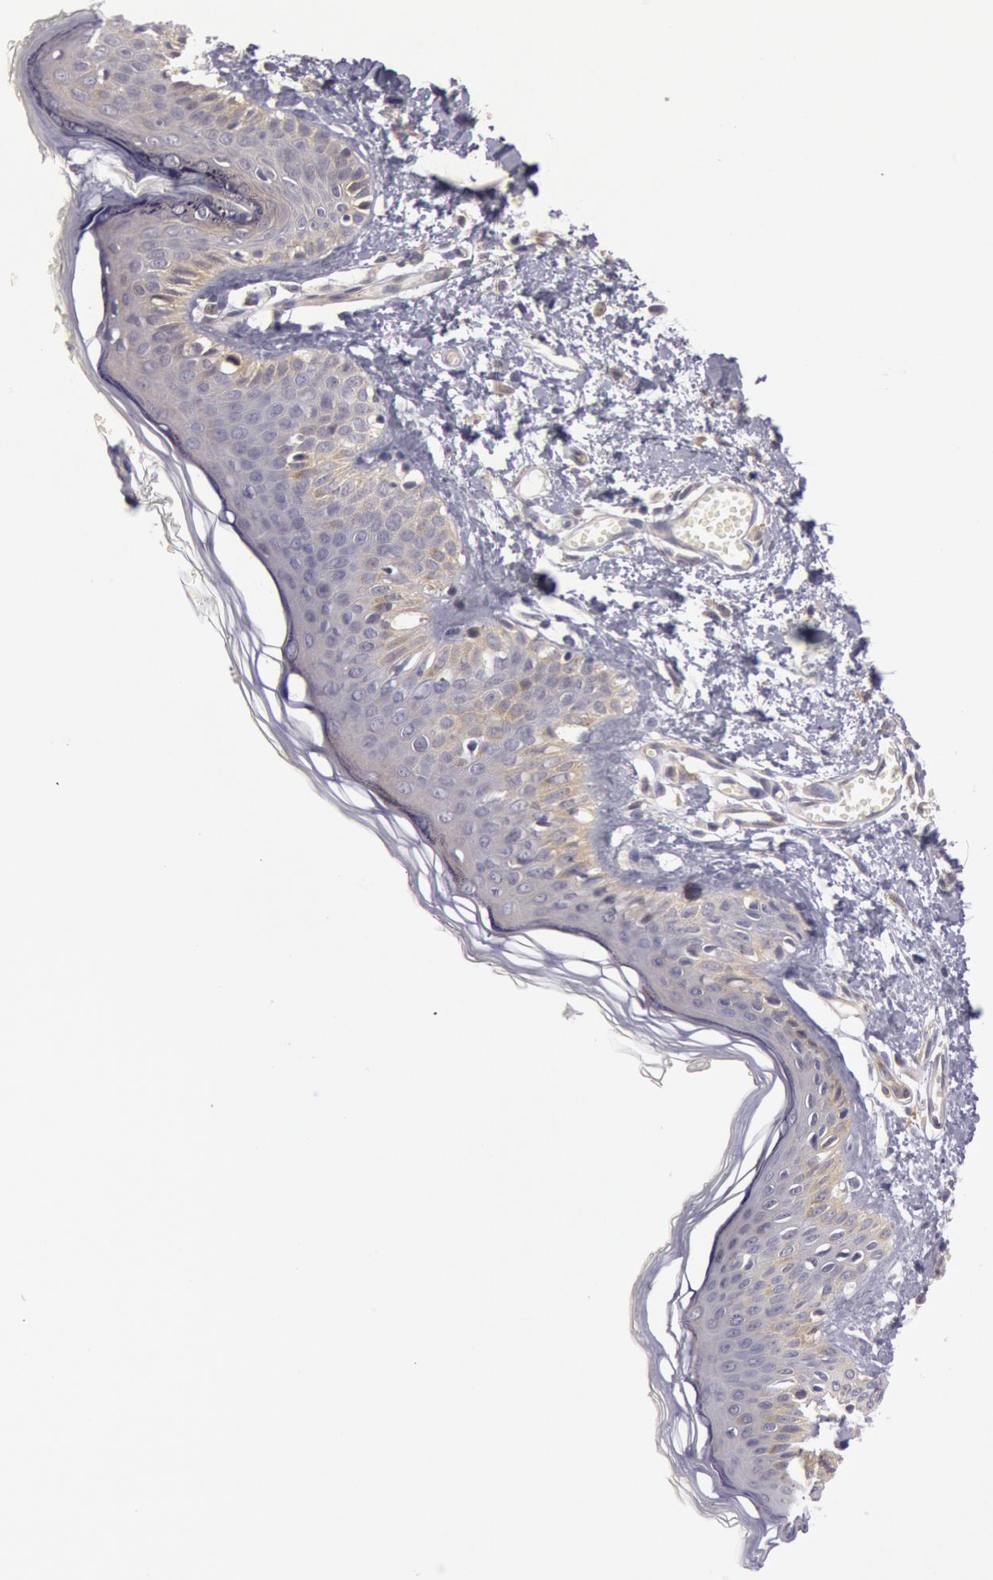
{"staining": {"intensity": "negative", "quantity": "none", "location": "none"}, "tissue": "skin", "cell_type": "Fibroblasts", "image_type": "normal", "snomed": [{"axis": "morphology", "description": "Normal tissue, NOS"}, {"axis": "morphology", "description": "Sarcoma, NOS"}, {"axis": "topography", "description": "Skin"}, {"axis": "topography", "description": "Soft tissue"}], "caption": "DAB (3,3'-diaminobenzidine) immunohistochemical staining of unremarkable skin demonstrates no significant staining in fibroblasts.", "gene": "MYO5A", "patient": {"sex": "female", "age": 51}}